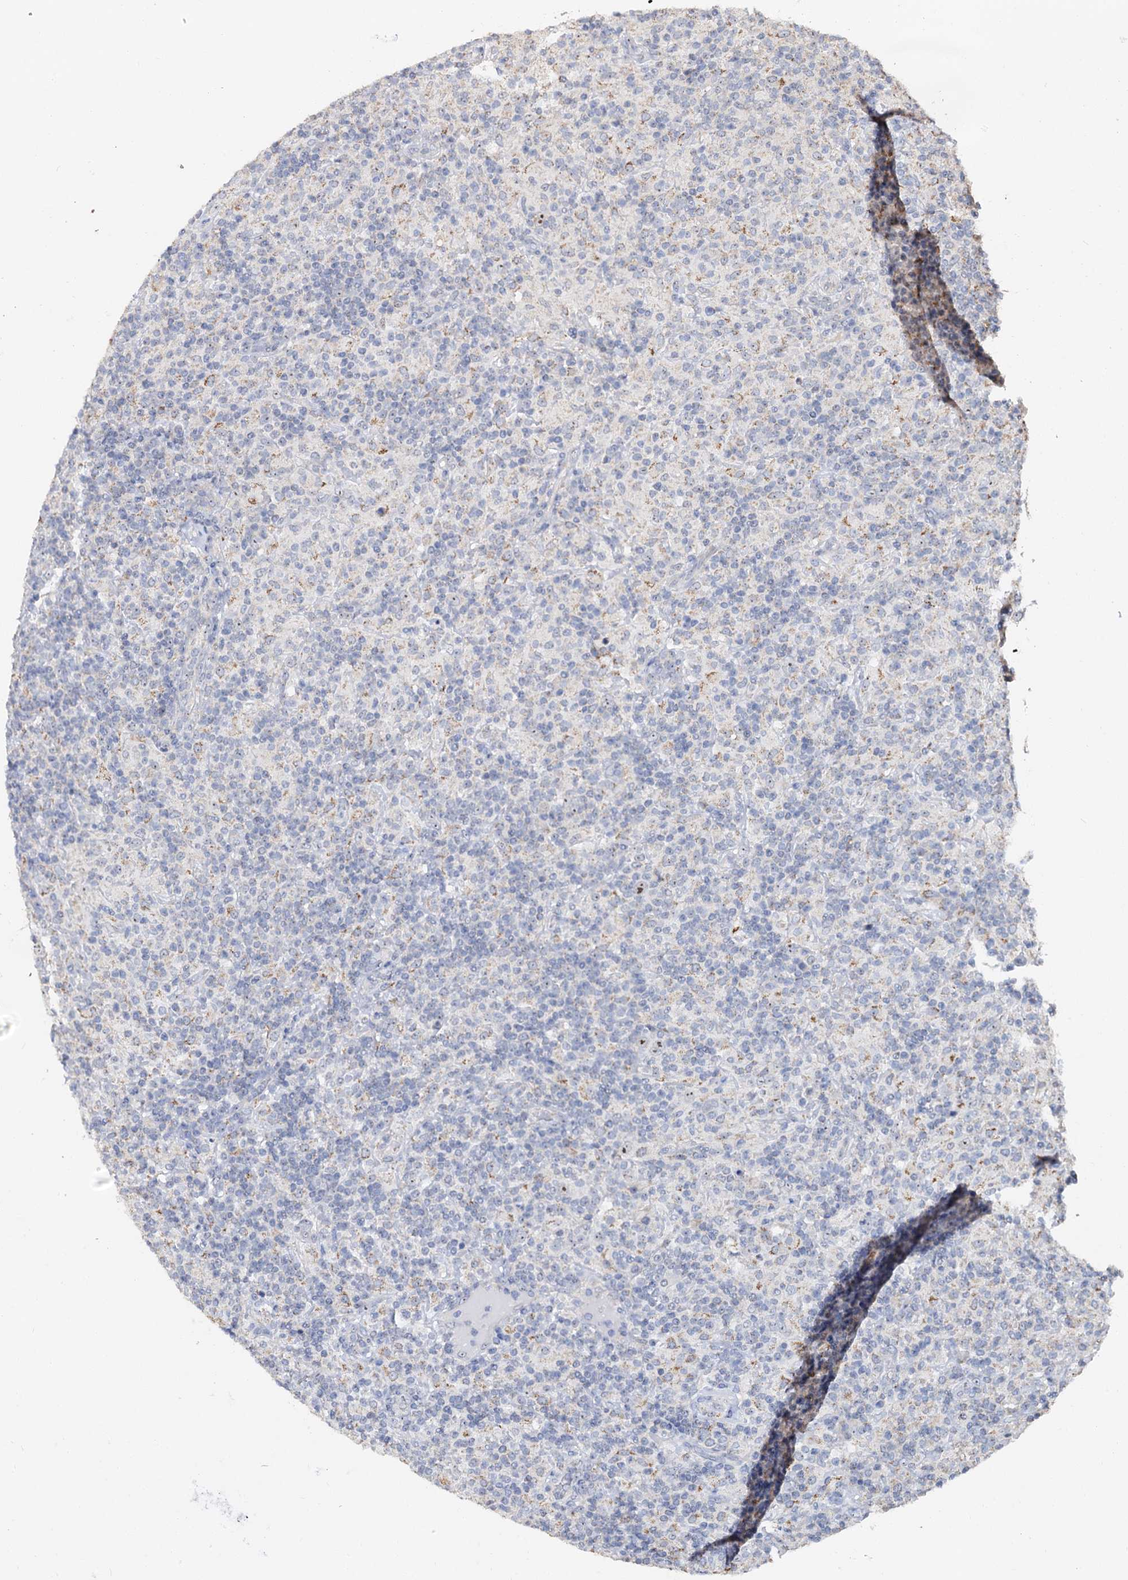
{"staining": {"intensity": "moderate", "quantity": "25%-75%", "location": "nuclear"}, "tissue": "lymphoma", "cell_type": "Tumor cells", "image_type": "cancer", "snomed": [{"axis": "morphology", "description": "Hodgkin's disease, NOS"}, {"axis": "topography", "description": "Lymph node"}], "caption": "A high-resolution histopathology image shows immunohistochemistry (IHC) staining of Hodgkin's disease, which shows moderate nuclear positivity in about 25%-75% of tumor cells.", "gene": "C2CD3", "patient": {"sex": "male", "age": 70}}